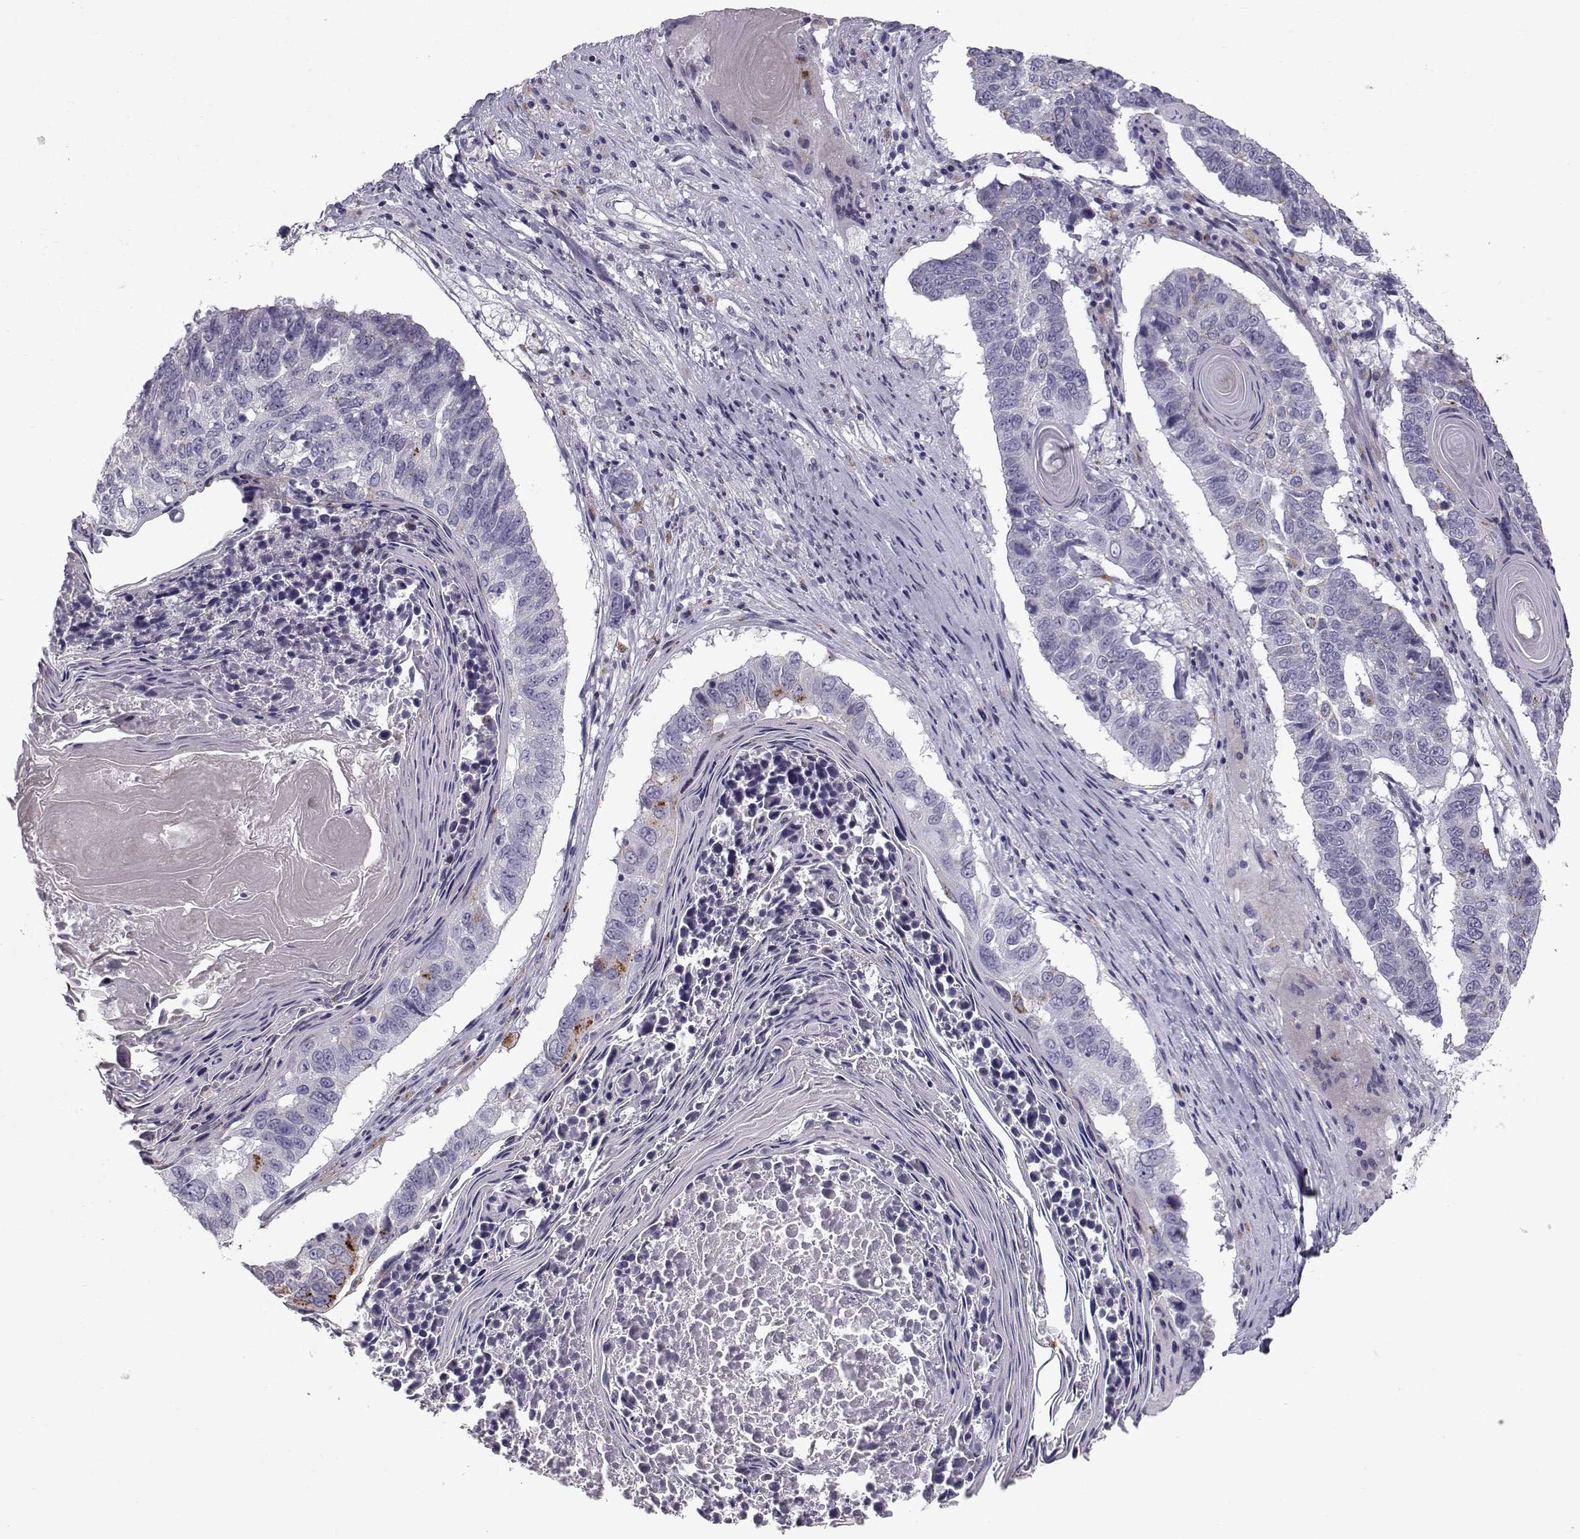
{"staining": {"intensity": "negative", "quantity": "none", "location": "none"}, "tissue": "lung cancer", "cell_type": "Tumor cells", "image_type": "cancer", "snomed": [{"axis": "morphology", "description": "Squamous cell carcinoma, NOS"}, {"axis": "topography", "description": "Lung"}], "caption": "An immunohistochemistry micrograph of lung cancer is shown. There is no staining in tumor cells of lung cancer. (Brightfield microscopy of DAB (3,3'-diaminobenzidine) immunohistochemistry at high magnification).", "gene": "CALCR", "patient": {"sex": "male", "age": 73}}